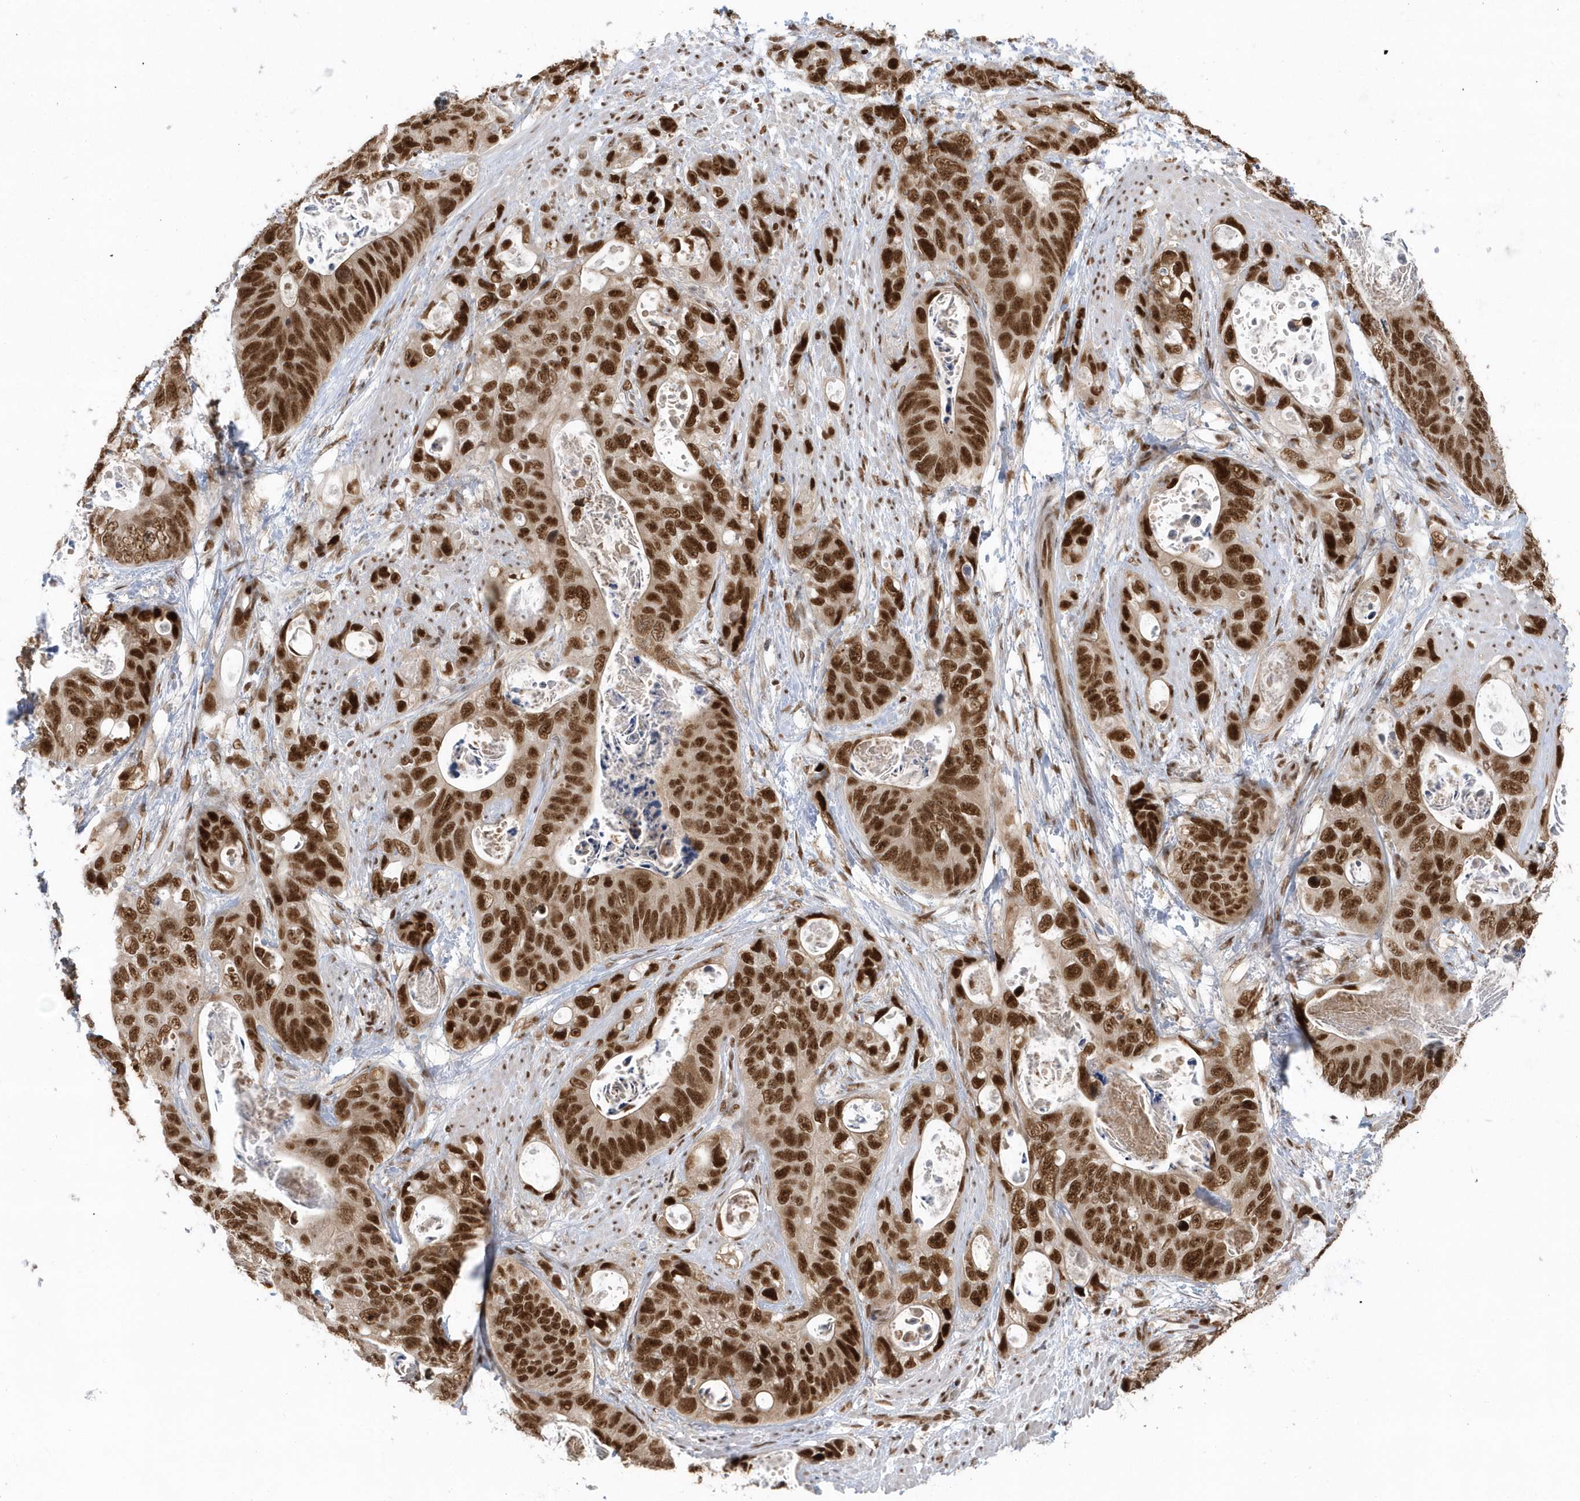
{"staining": {"intensity": "strong", "quantity": ">75%", "location": "nuclear"}, "tissue": "stomach cancer", "cell_type": "Tumor cells", "image_type": "cancer", "snomed": [{"axis": "morphology", "description": "Adenocarcinoma, NOS"}, {"axis": "topography", "description": "Stomach"}], "caption": "Immunohistochemical staining of stomach cancer (adenocarcinoma) exhibits high levels of strong nuclear expression in approximately >75% of tumor cells. The protein is shown in brown color, while the nuclei are stained blue.", "gene": "SEPHS1", "patient": {"sex": "female", "age": 89}}